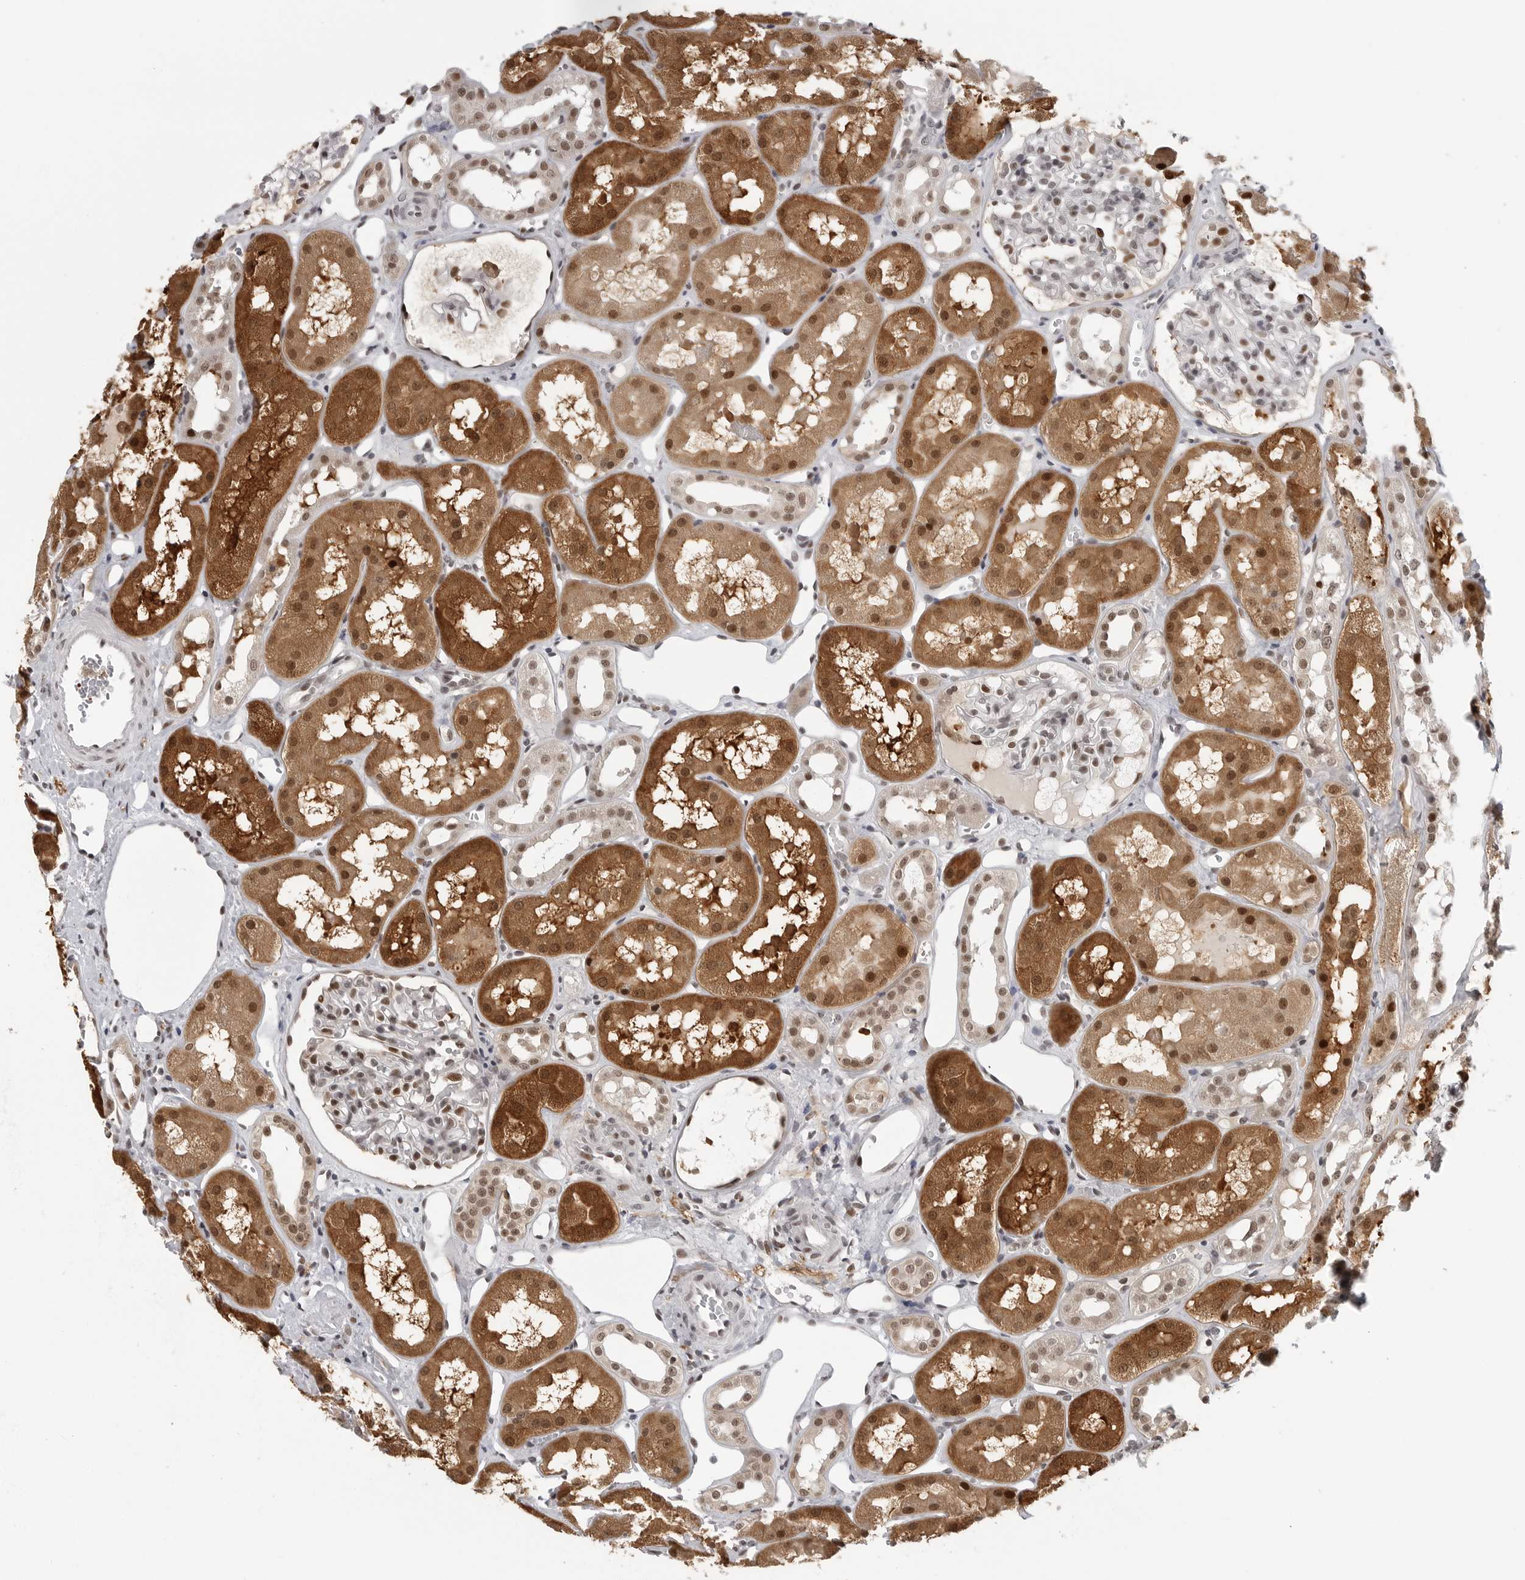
{"staining": {"intensity": "moderate", "quantity": "25%-75%", "location": "nuclear"}, "tissue": "kidney", "cell_type": "Cells in glomeruli", "image_type": "normal", "snomed": [{"axis": "morphology", "description": "Normal tissue, NOS"}, {"axis": "topography", "description": "Kidney"}], "caption": "Kidney was stained to show a protein in brown. There is medium levels of moderate nuclear expression in approximately 25%-75% of cells in glomeruli.", "gene": "PRDM10", "patient": {"sex": "male", "age": 16}}